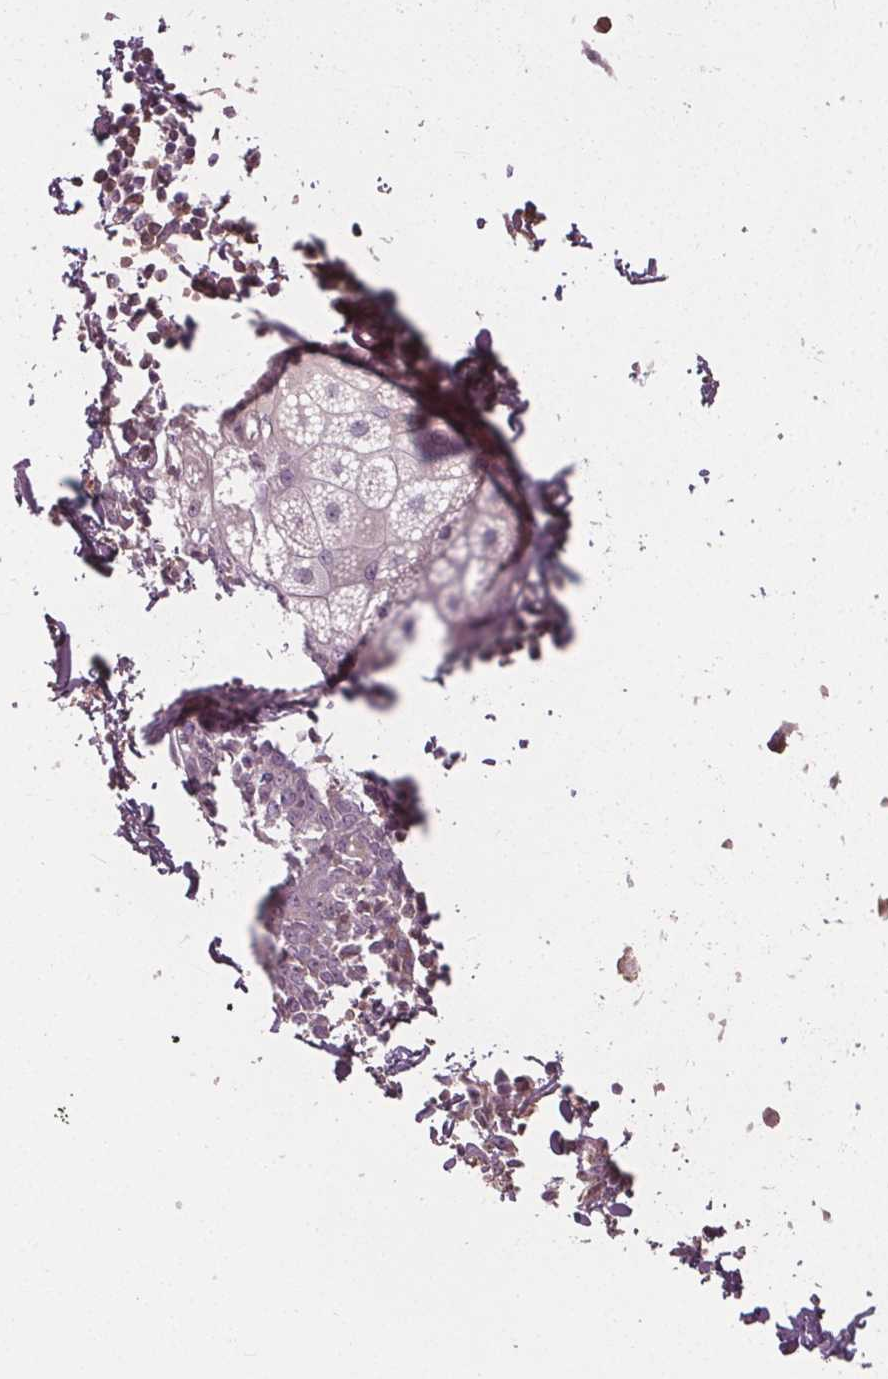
{"staining": {"intensity": "moderate", "quantity": "<25%", "location": "cytoplasmic/membranous"}, "tissue": "skin", "cell_type": "Fibroblasts", "image_type": "normal", "snomed": [{"axis": "morphology", "description": "Normal tissue, NOS"}, {"axis": "topography", "description": "Skin"}], "caption": "Fibroblasts display low levels of moderate cytoplasmic/membranous positivity in approximately <25% of cells in unremarkable skin.", "gene": "PDGFD", "patient": {"sex": "male", "age": 76}}